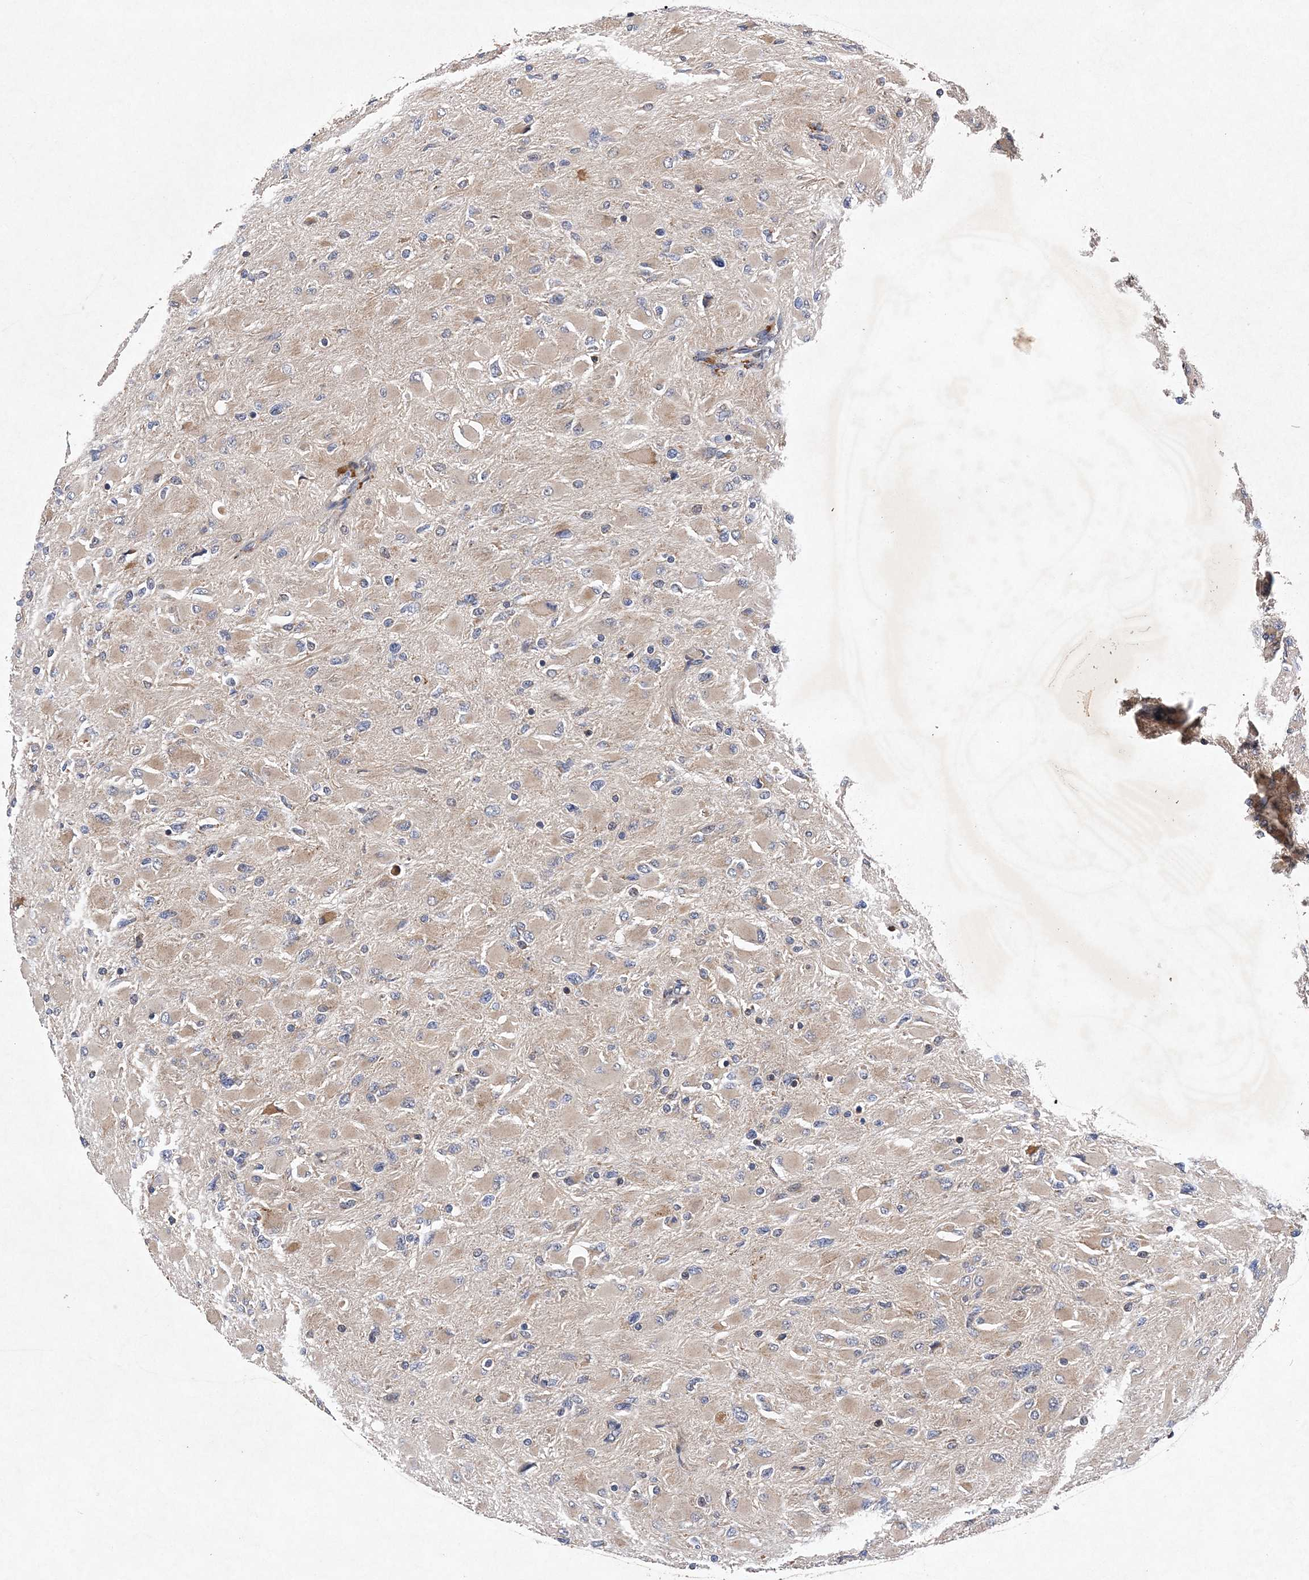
{"staining": {"intensity": "weak", "quantity": "25%-75%", "location": "cytoplasmic/membranous"}, "tissue": "glioma", "cell_type": "Tumor cells", "image_type": "cancer", "snomed": [{"axis": "morphology", "description": "Glioma, malignant, High grade"}, {"axis": "topography", "description": "Cerebral cortex"}], "caption": "Malignant high-grade glioma stained with DAB immunohistochemistry (IHC) demonstrates low levels of weak cytoplasmic/membranous expression in about 25%-75% of tumor cells.", "gene": "PROSER1", "patient": {"sex": "female", "age": 36}}